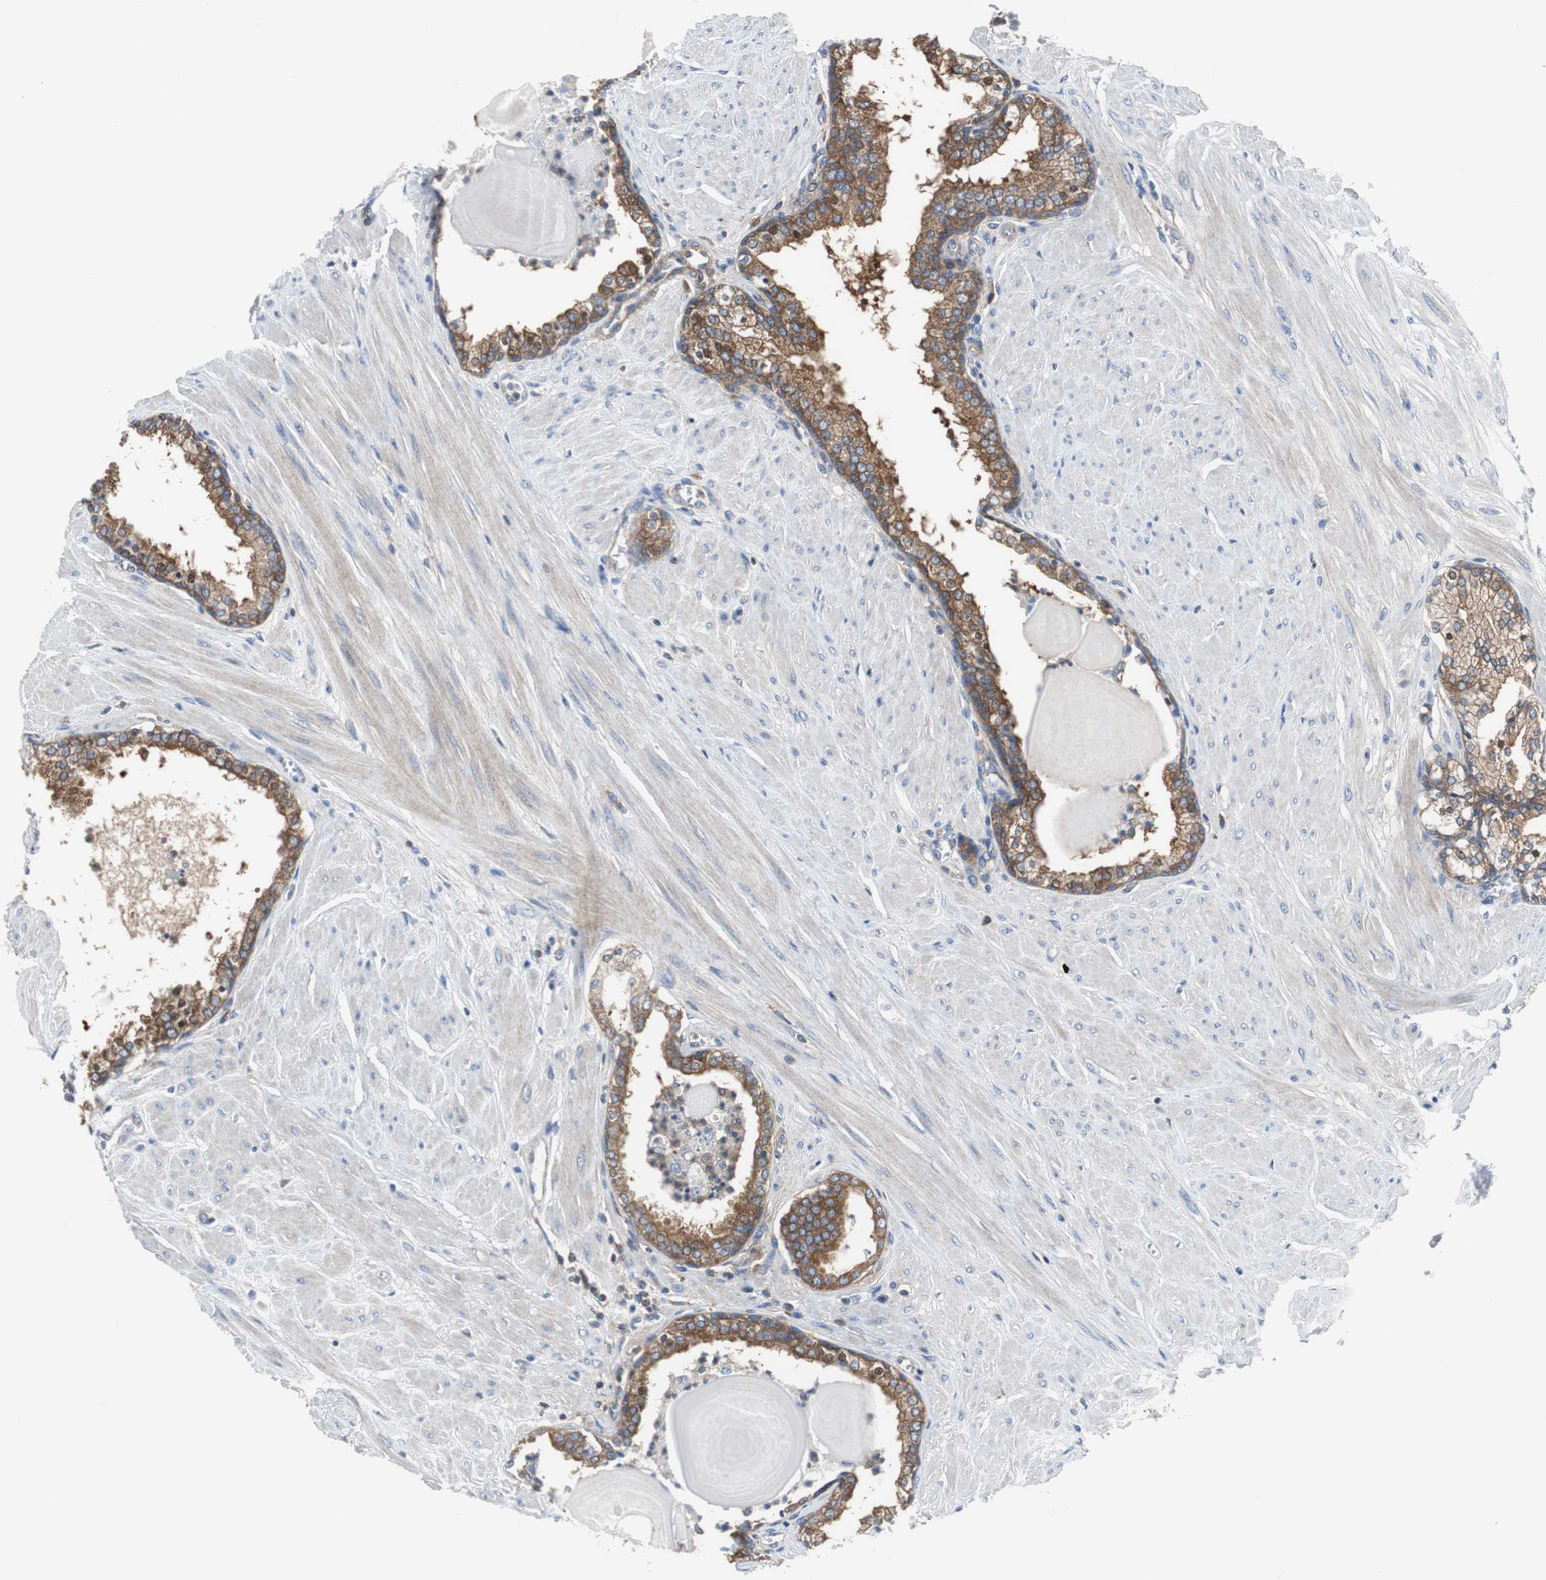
{"staining": {"intensity": "strong", "quantity": ">75%", "location": "cytoplasmic/membranous"}, "tissue": "prostate", "cell_type": "Glandular cells", "image_type": "normal", "snomed": [{"axis": "morphology", "description": "Normal tissue, NOS"}, {"axis": "topography", "description": "Prostate"}], "caption": "Protein staining demonstrates strong cytoplasmic/membranous staining in approximately >75% of glandular cells in benign prostate. Using DAB (3,3'-diaminobenzidine) (brown) and hematoxylin (blue) stains, captured at high magnification using brightfield microscopy.", "gene": "BRAF", "patient": {"sex": "male", "age": 51}}